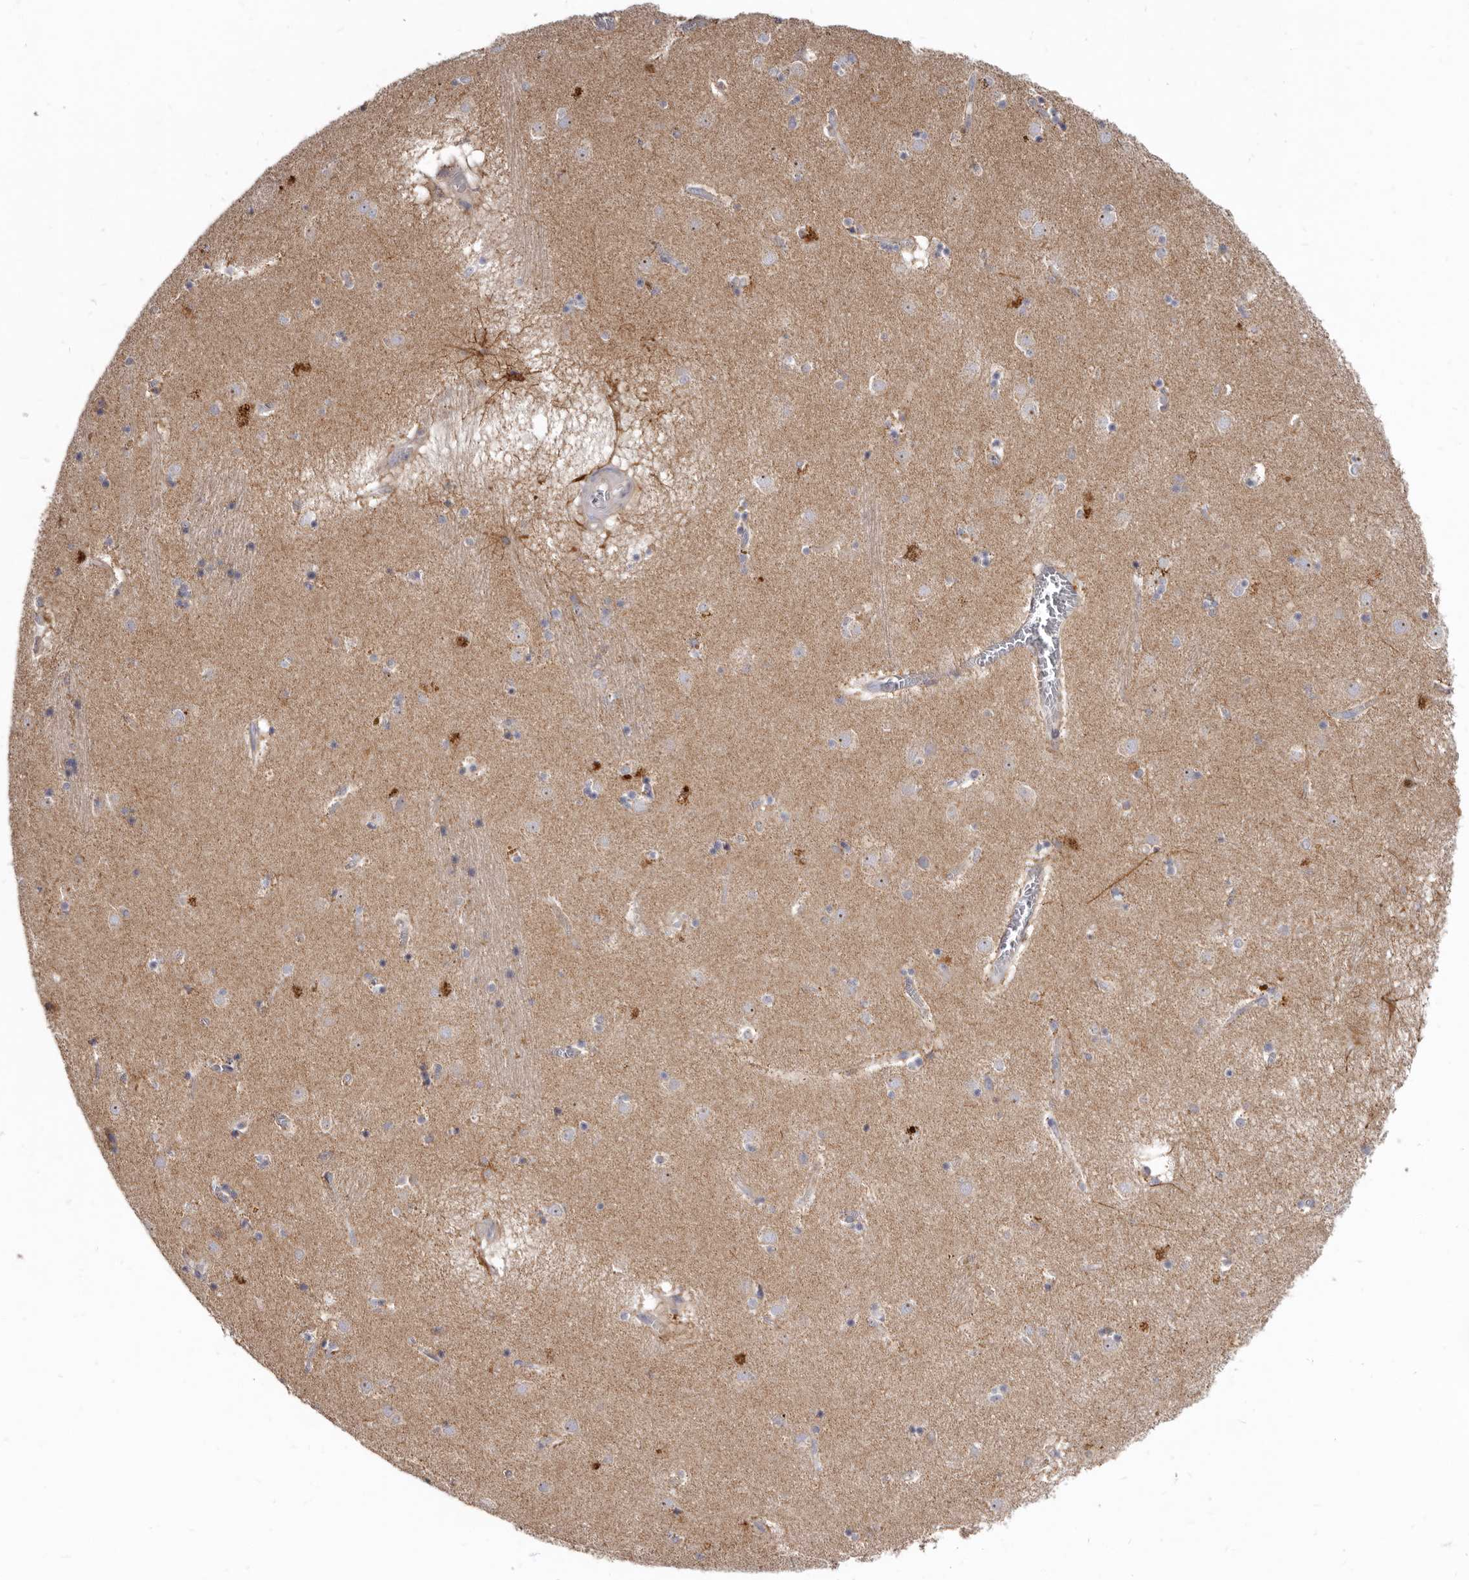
{"staining": {"intensity": "moderate", "quantity": "<25%", "location": "cytoplasmic/membranous"}, "tissue": "caudate", "cell_type": "Glial cells", "image_type": "normal", "snomed": [{"axis": "morphology", "description": "Normal tissue, NOS"}, {"axis": "topography", "description": "Lateral ventricle wall"}], "caption": "High-power microscopy captured an immunohistochemistry micrograph of benign caudate, revealing moderate cytoplasmic/membranous staining in about <25% of glial cells.", "gene": "SMC4", "patient": {"sex": "male", "age": 70}}